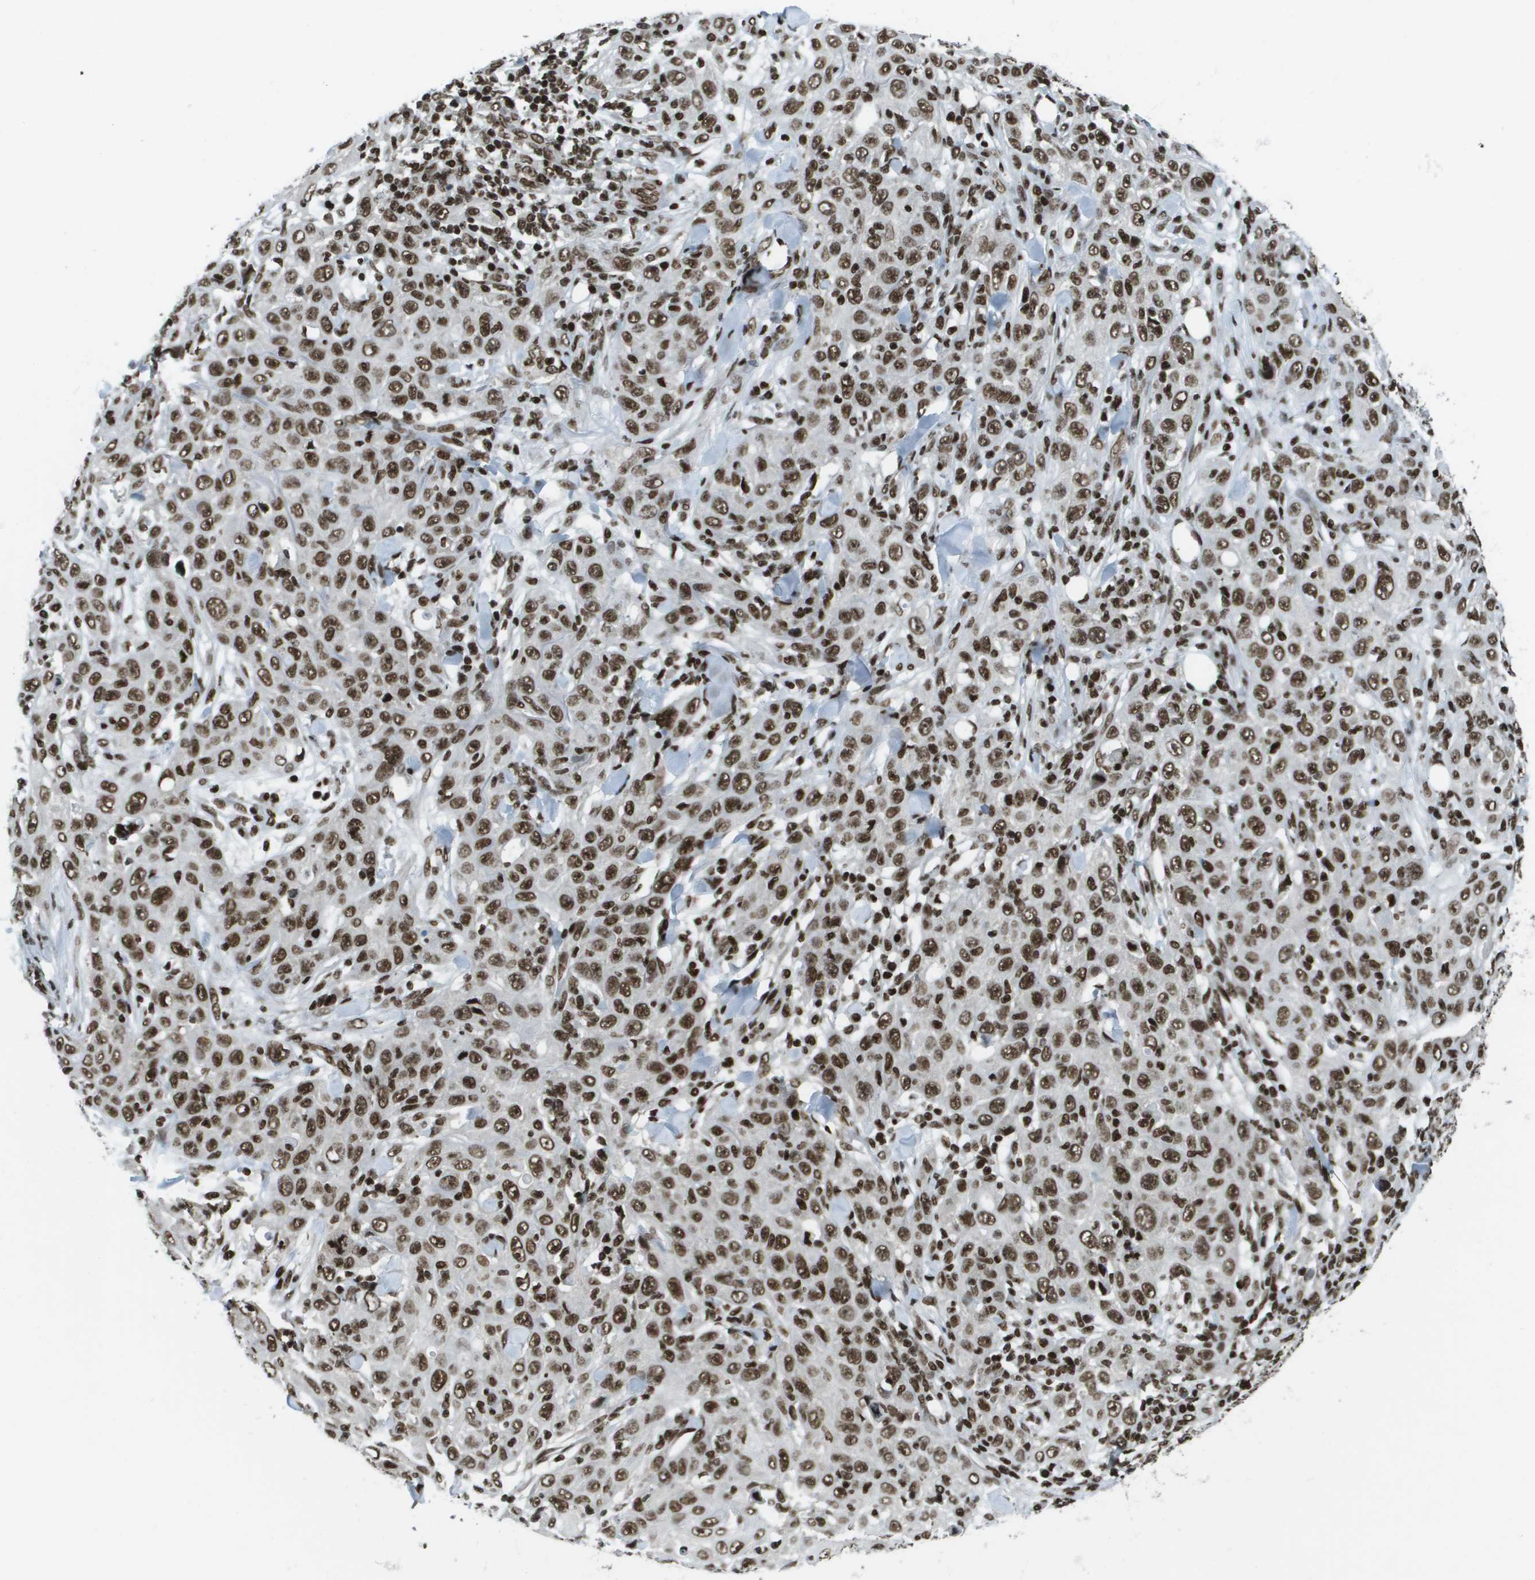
{"staining": {"intensity": "strong", "quantity": ">75%", "location": "nuclear"}, "tissue": "skin cancer", "cell_type": "Tumor cells", "image_type": "cancer", "snomed": [{"axis": "morphology", "description": "Squamous cell carcinoma, NOS"}, {"axis": "topography", "description": "Skin"}], "caption": "The histopathology image shows staining of squamous cell carcinoma (skin), revealing strong nuclear protein staining (brown color) within tumor cells.", "gene": "GLYR1", "patient": {"sex": "female", "age": 88}}